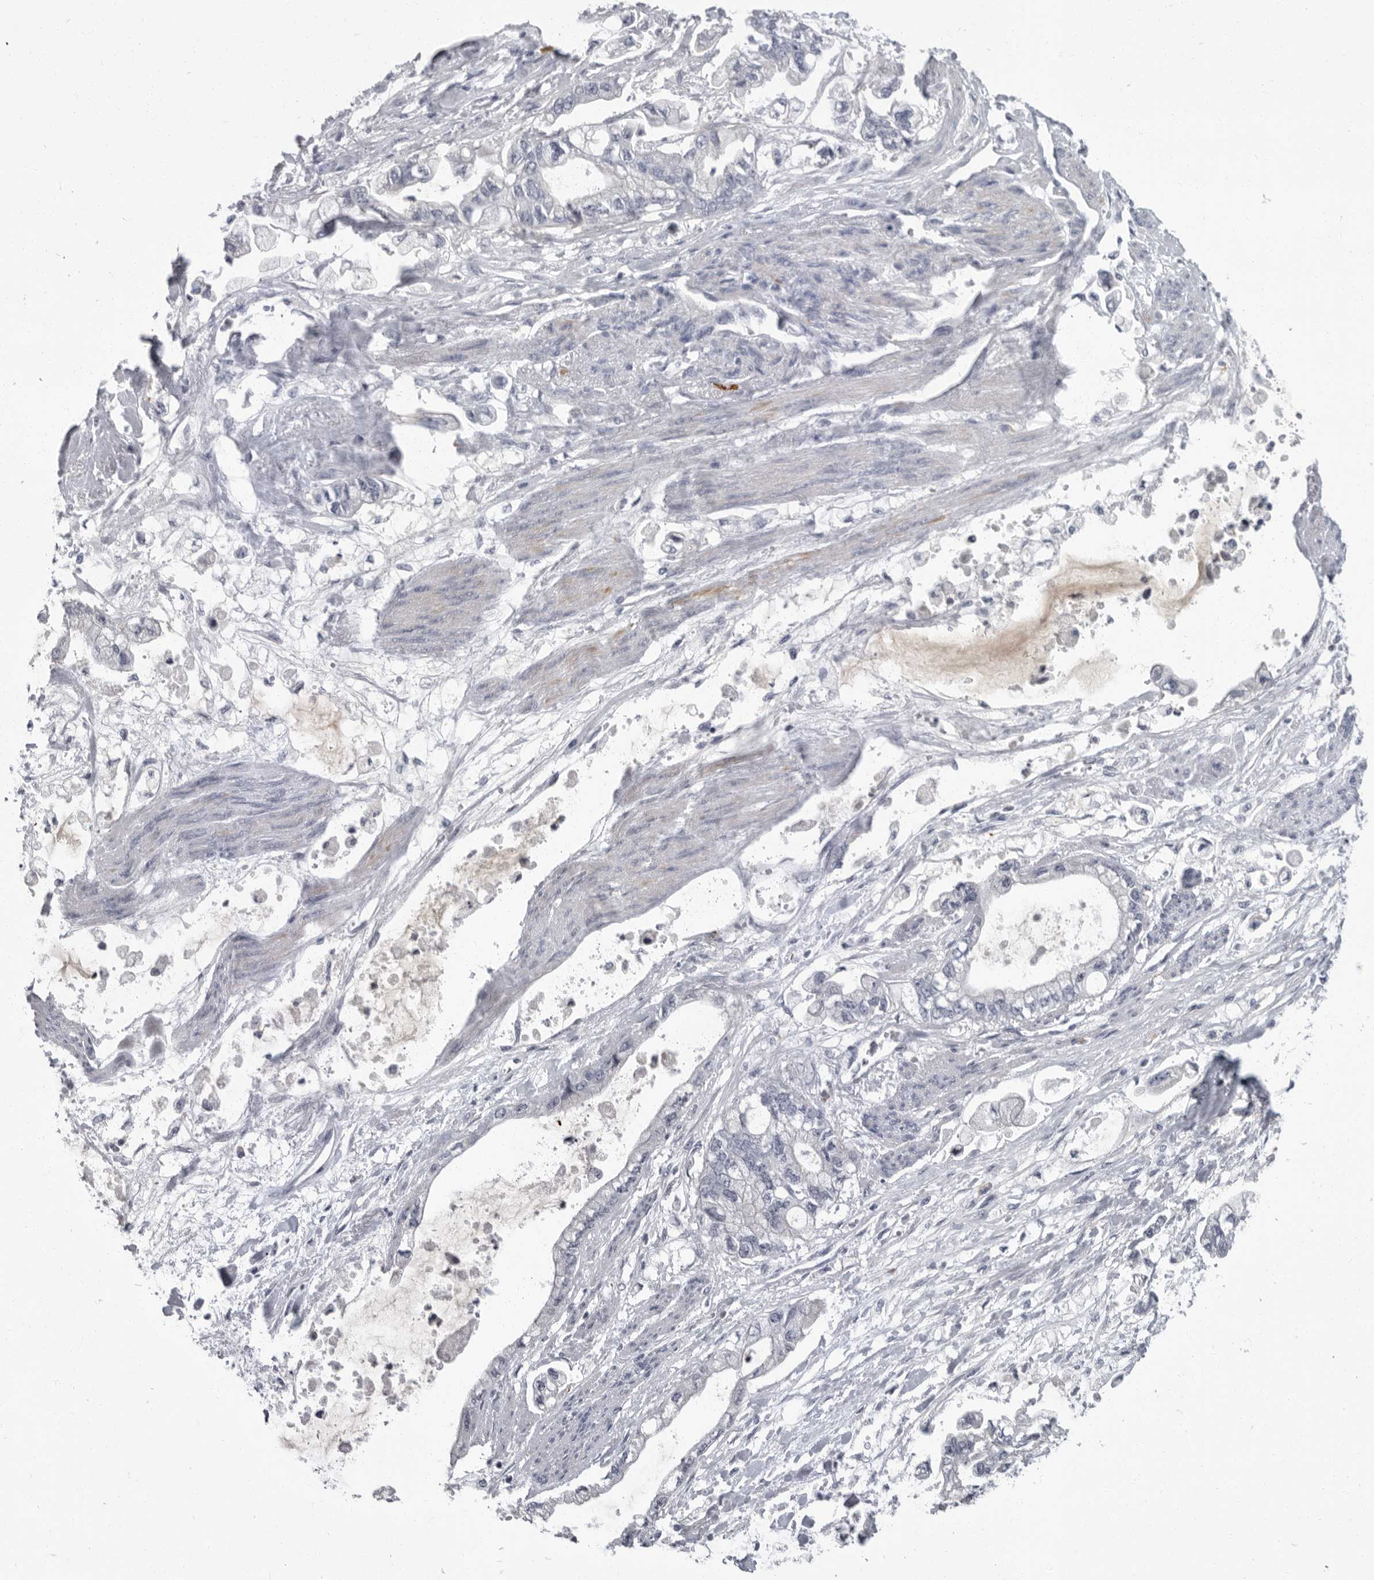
{"staining": {"intensity": "negative", "quantity": "none", "location": "none"}, "tissue": "stomach cancer", "cell_type": "Tumor cells", "image_type": "cancer", "snomed": [{"axis": "morphology", "description": "Normal tissue, NOS"}, {"axis": "morphology", "description": "Adenocarcinoma, NOS"}, {"axis": "topography", "description": "Stomach"}], "caption": "The image shows no significant expression in tumor cells of adenocarcinoma (stomach).", "gene": "SLC25A39", "patient": {"sex": "male", "age": 62}}